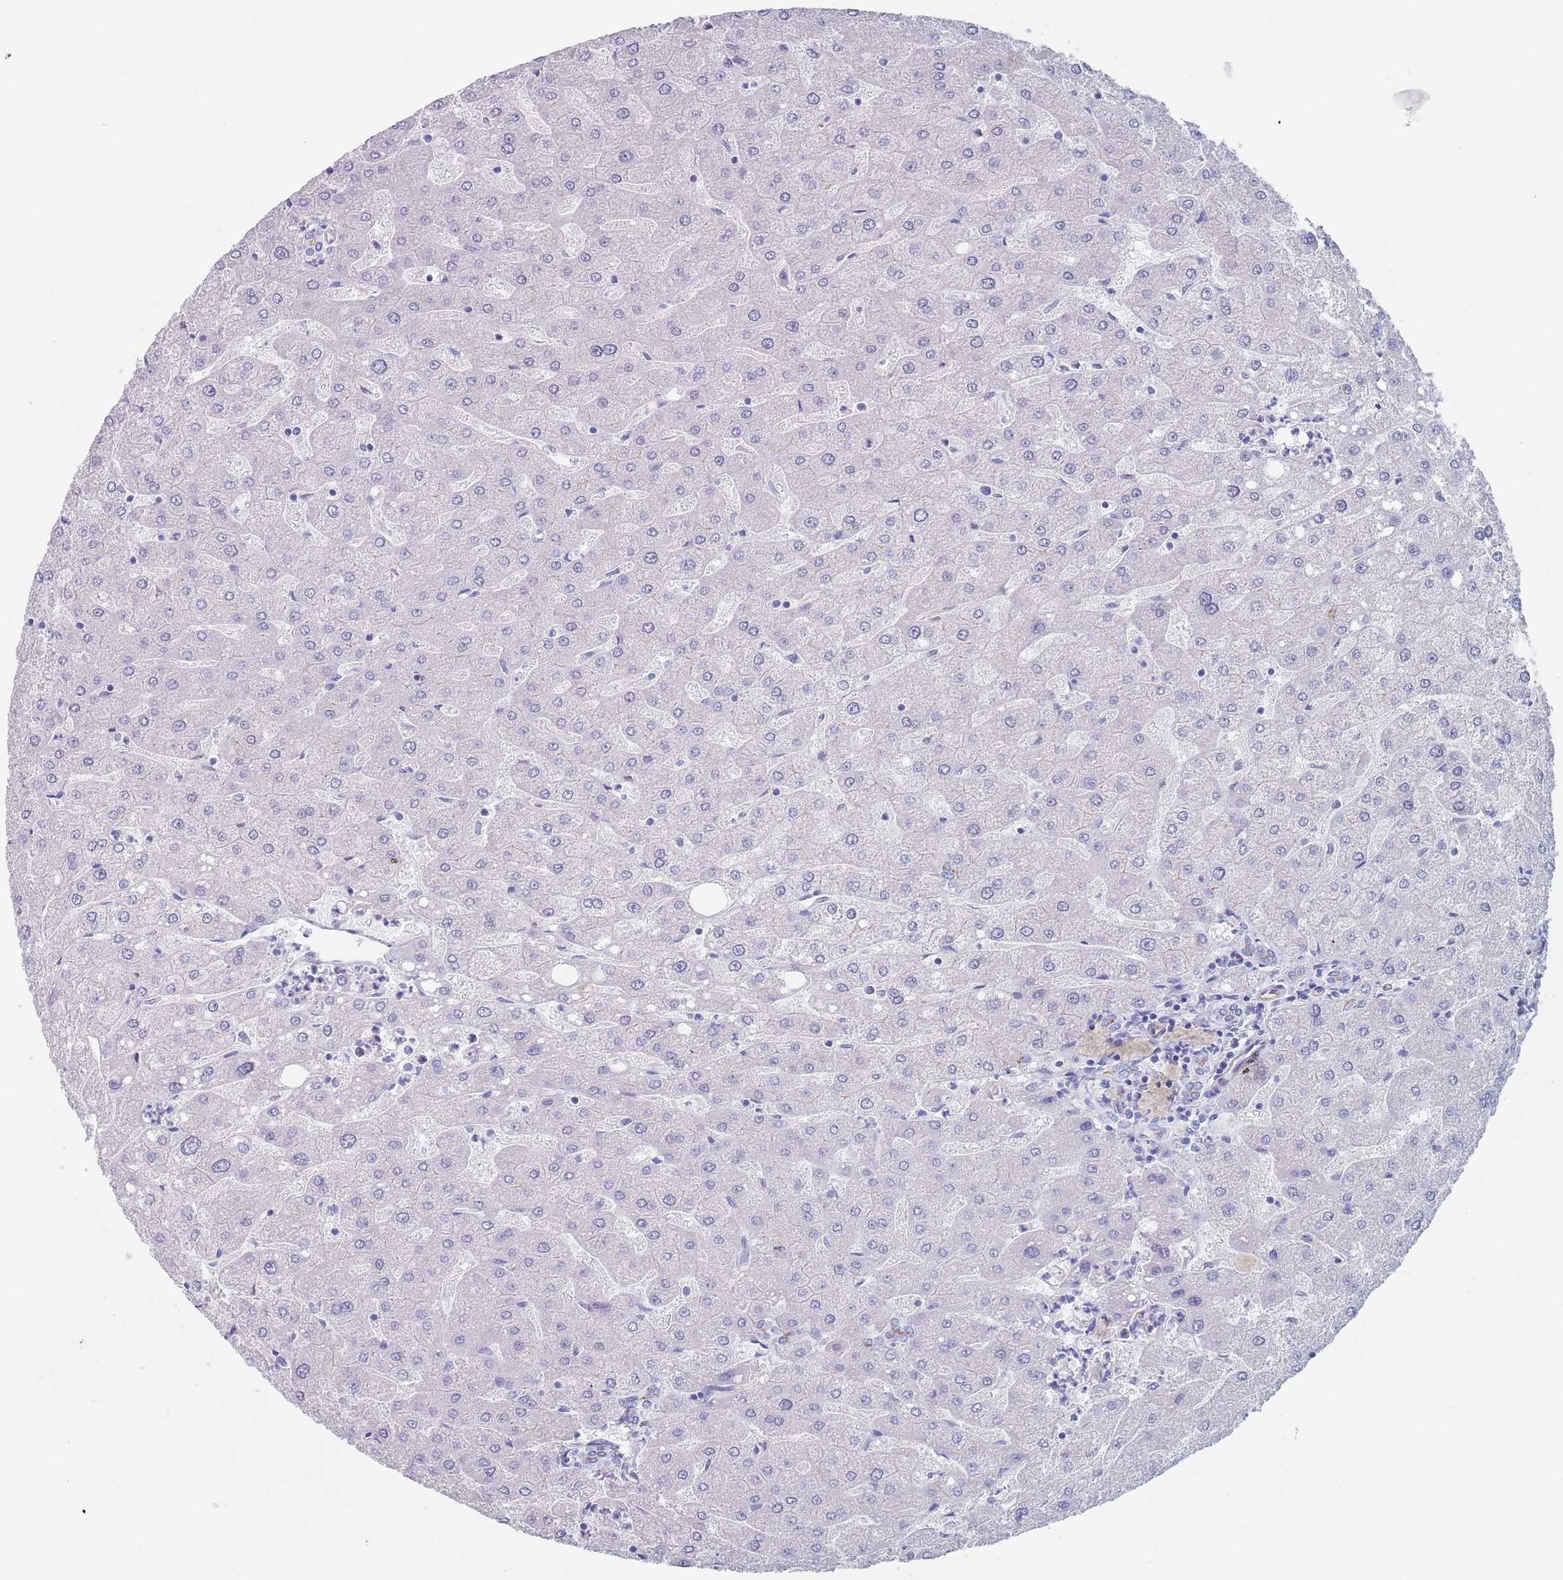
{"staining": {"intensity": "negative", "quantity": "none", "location": "none"}, "tissue": "liver", "cell_type": "Cholangiocytes", "image_type": "normal", "snomed": [{"axis": "morphology", "description": "Normal tissue, NOS"}, {"axis": "topography", "description": "Liver"}], "caption": "IHC micrograph of unremarkable human liver stained for a protein (brown), which reveals no positivity in cholangiocytes. (DAB IHC with hematoxylin counter stain).", "gene": "OR5A2", "patient": {"sex": "male", "age": 67}}